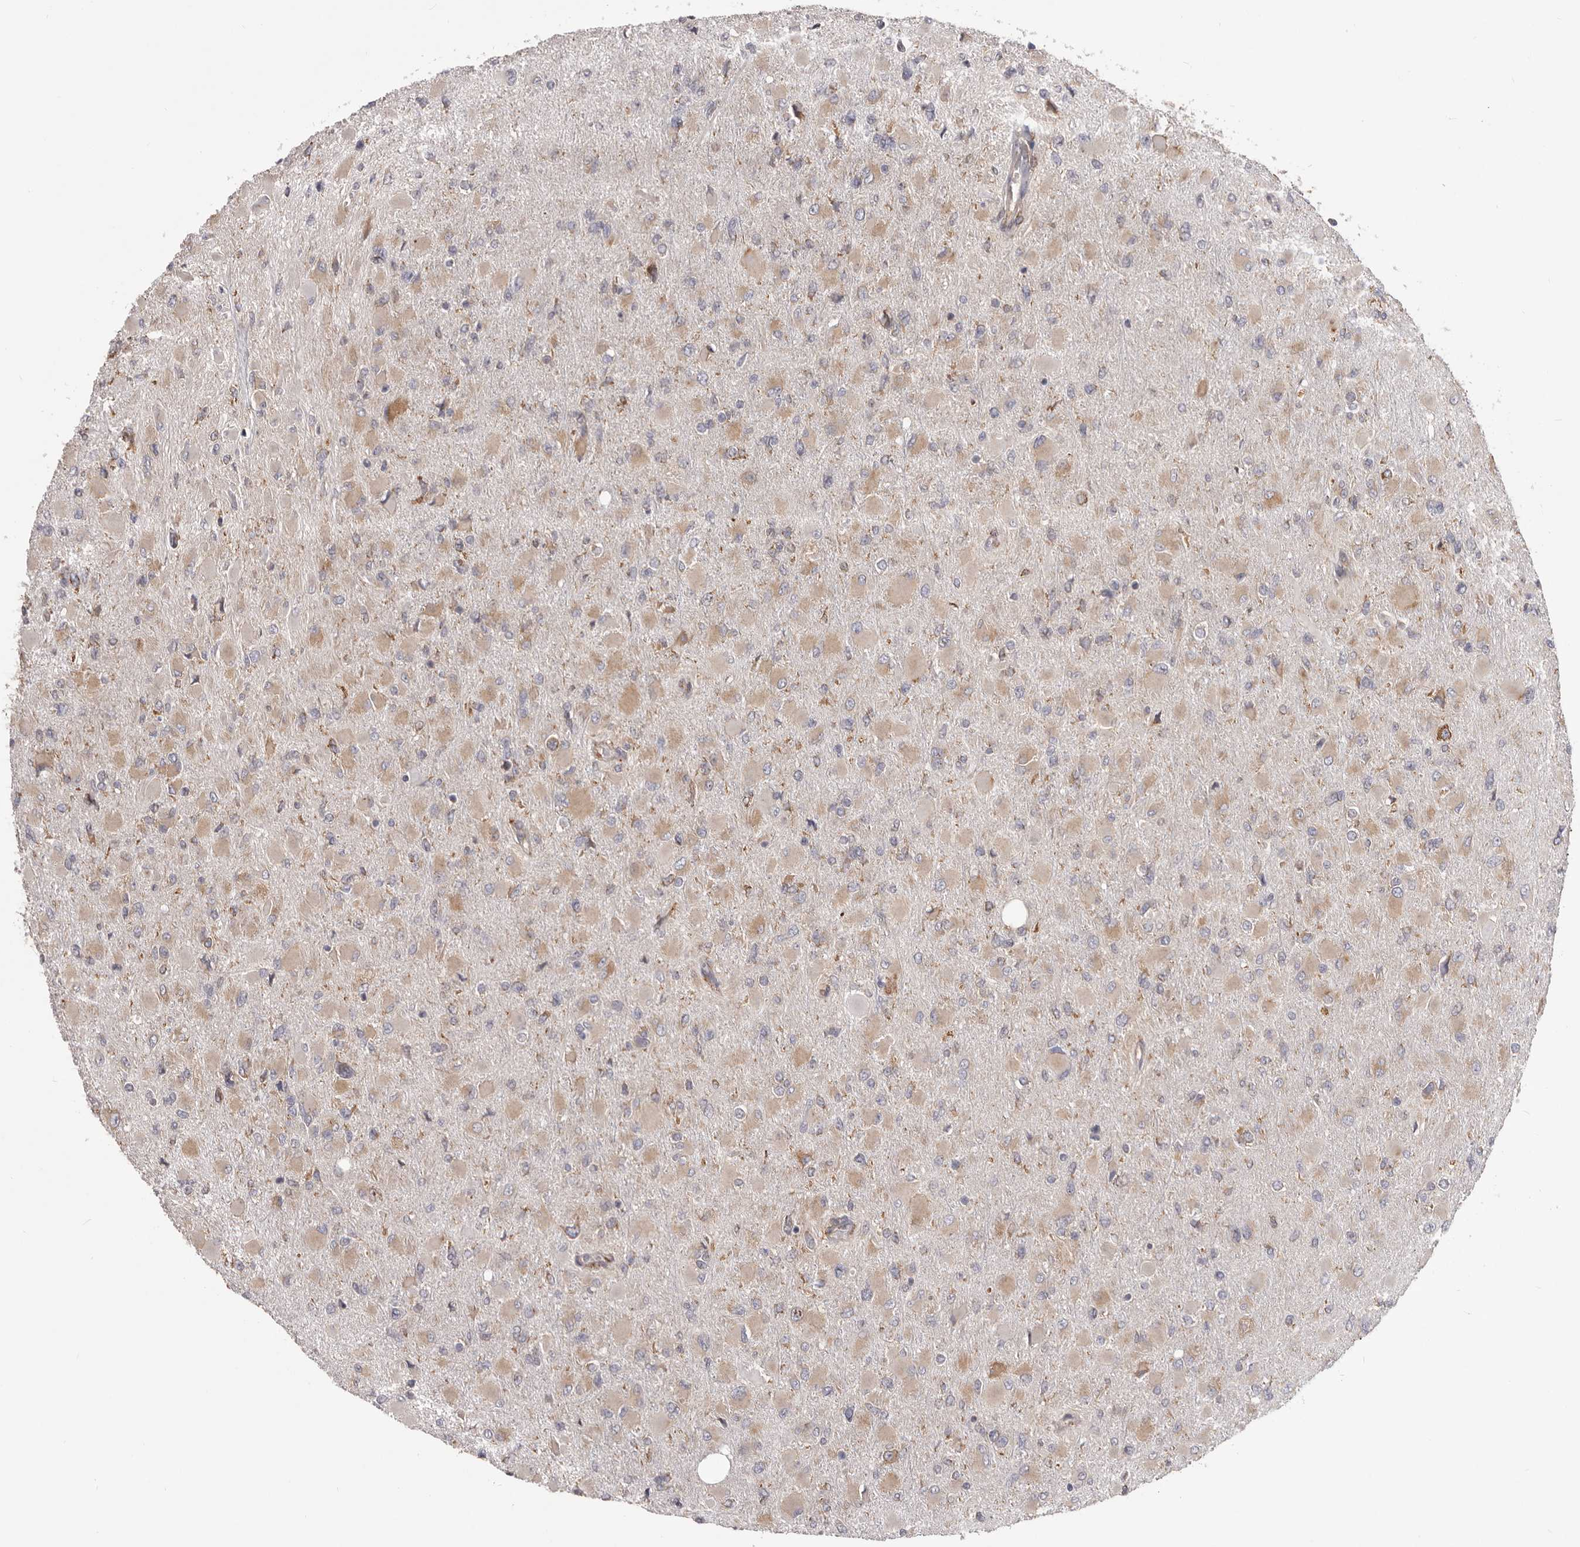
{"staining": {"intensity": "weak", "quantity": ">75%", "location": "cytoplasmic/membranous"}, "tissue": "glioma", "cell_type": "Tumor cells", "image_type": "cancer", "snomed": [{"axis": "morphology", "description": "Glioma, malignant, High grade"}, {"axis": "topography", "description": "Cerebral cortex"}], "caption": "The image exhibits a brown stain indicating the presence of a protein in the cytoplasmic/membranous of tumor cells in glioma. The staining was performed using DAB to visualize the protein expression in brown, while the nuclei were stained in blue with hematoxylin (Magnification: 20x).", "gene": "QRSL1", "patient": {"sex": "female", "age": 36}}